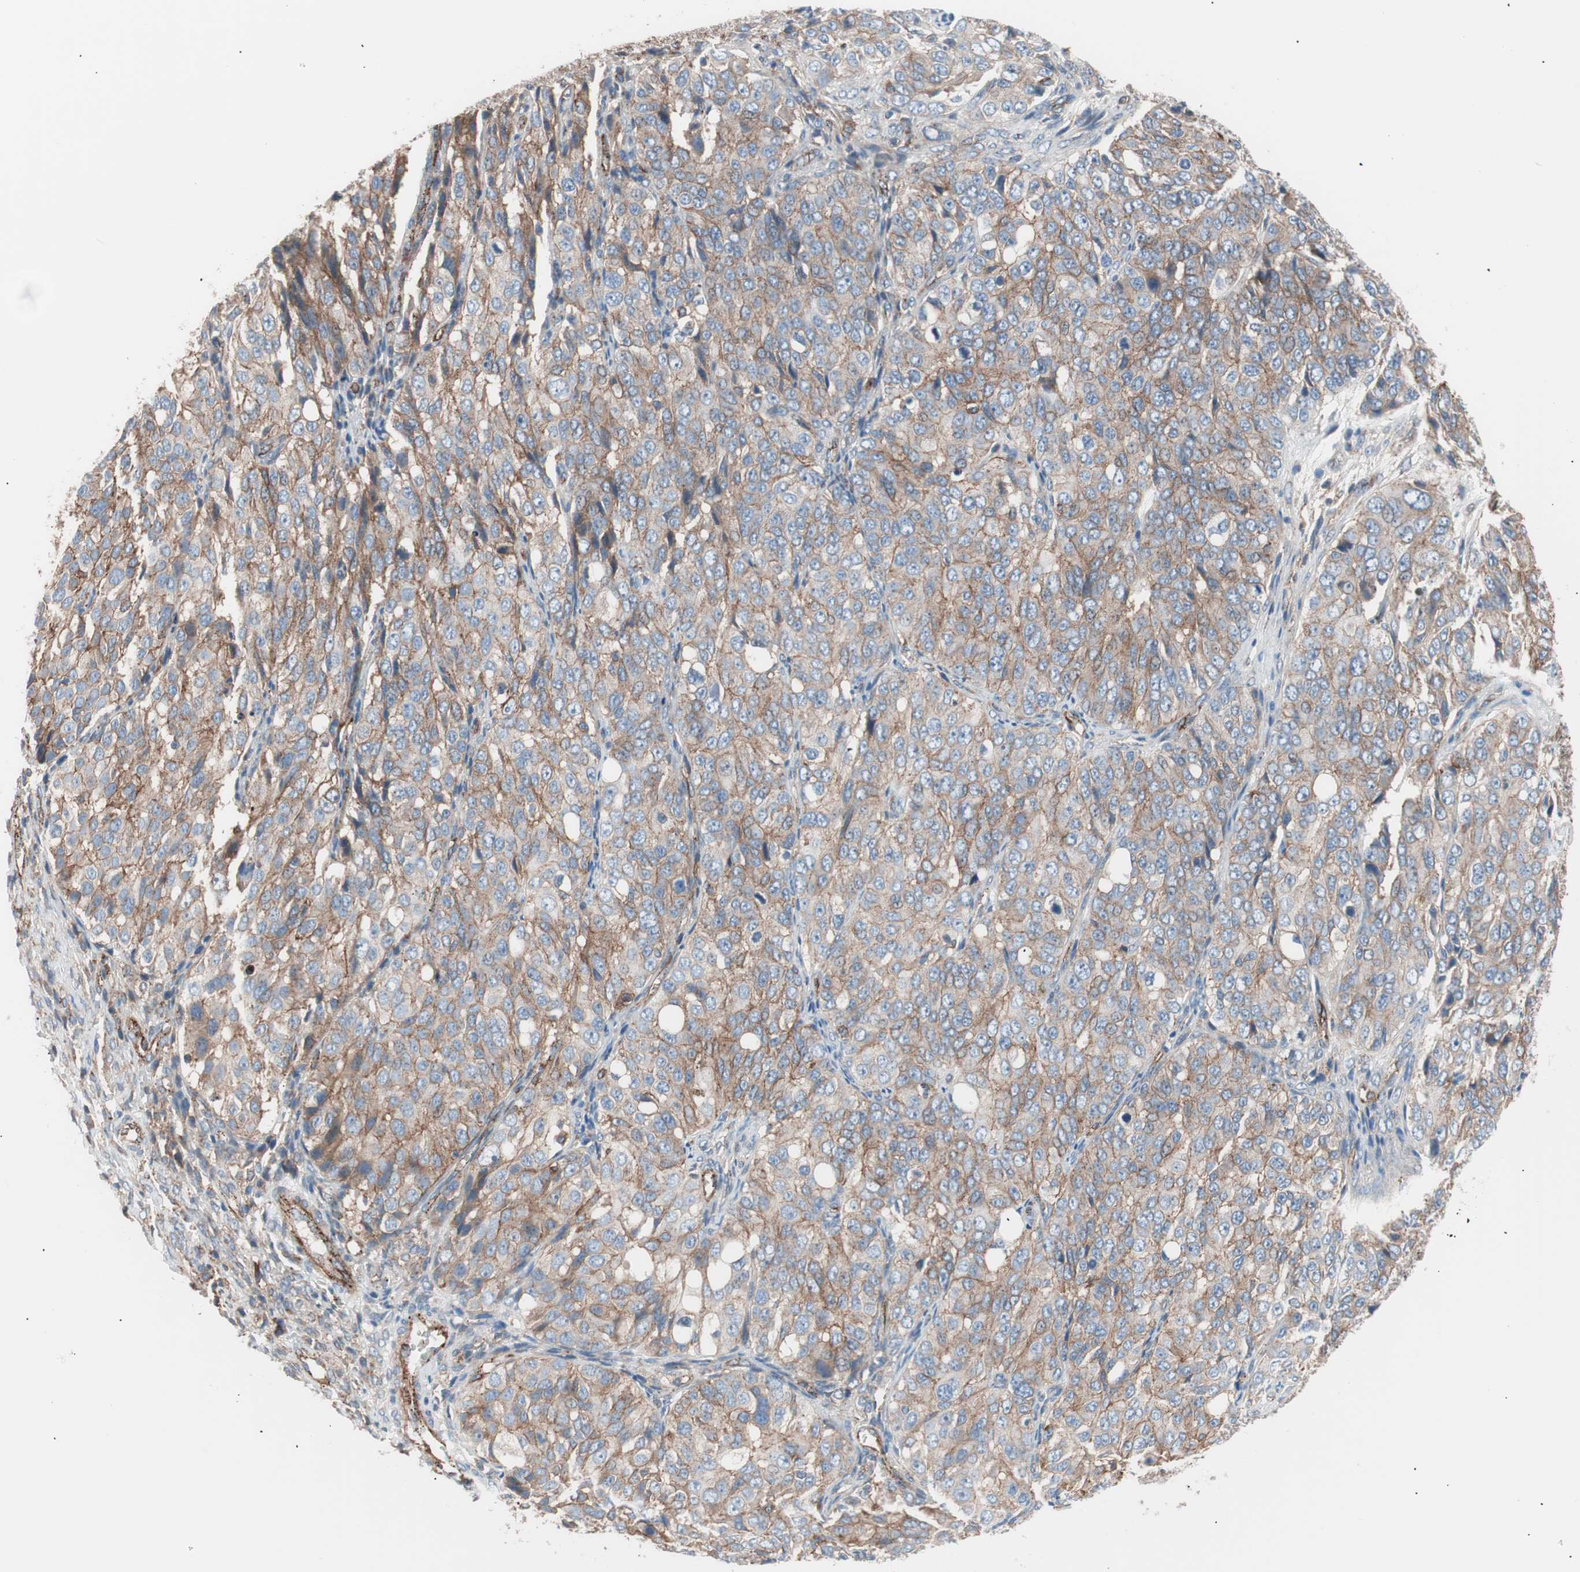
{"staining": {"intensity": "moderate", "quantity": ">75%", "location": "cytoplasmic/membranous"}, "tissue": "ovarian cancer", "cell_type": "Tumor cells", "image_type": "cancer", "snomed": [{"axis": "morphology", "description": "Carcinoma, endometroid"}, {"axis": "topography", "description": "Ovary"}], "caption": "Human endometroid carcinoma (ovarian) stained with a brown dye exhibits moderate cytoplasmic/membranous positive expression in about >75% of tumor cells.", "gene": "FLOT2", "patient": {"sex": "female", "age": 51}}